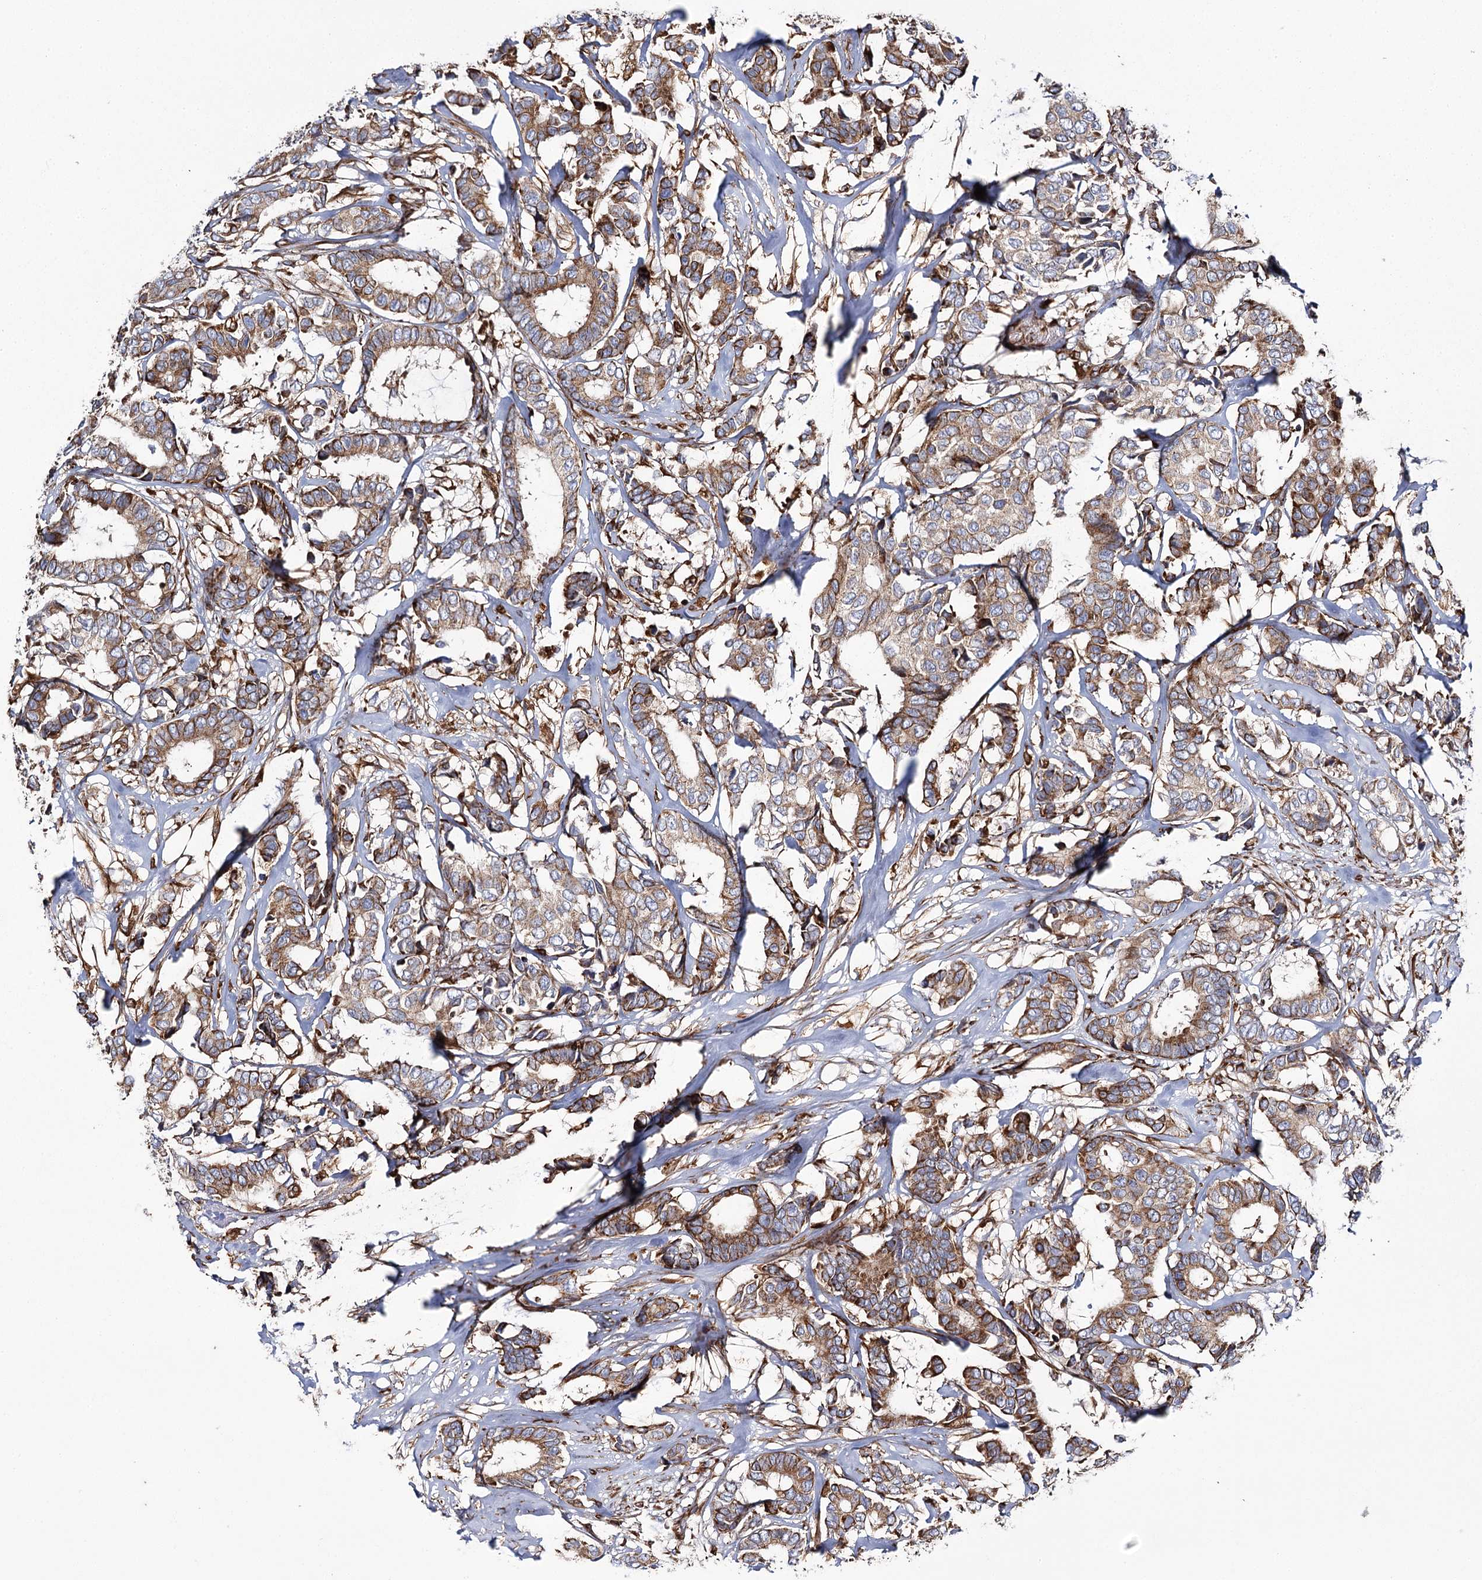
{"staining": {"intensity": "weak", "quantity": ">75%", "location": "cytoplasmic/membranous"}, "tissue": "breast cancer", "cell_type": "Tumor cells", "image_type": "cancer", "snomed": [{"axis": "morphology", "description": "Duct carcinoma"}, {"axis": "topography", "description": "Breast"}], "caption": "High-magnification brightfield microscopy of breast cancer stained with DAB (brown) and counterstained with hematoxylin (blue). tumor cells exhibit weak cytoplasmic/membranous staining is appreciated in approximately>75% of cells. The staining is performed using DAB brown chromogen to label protein expression. The nuclei are counter-stained blue using hematoxylin.", "gene": "THUMPD3", "patient": {"sex": "female", "age": 87}}